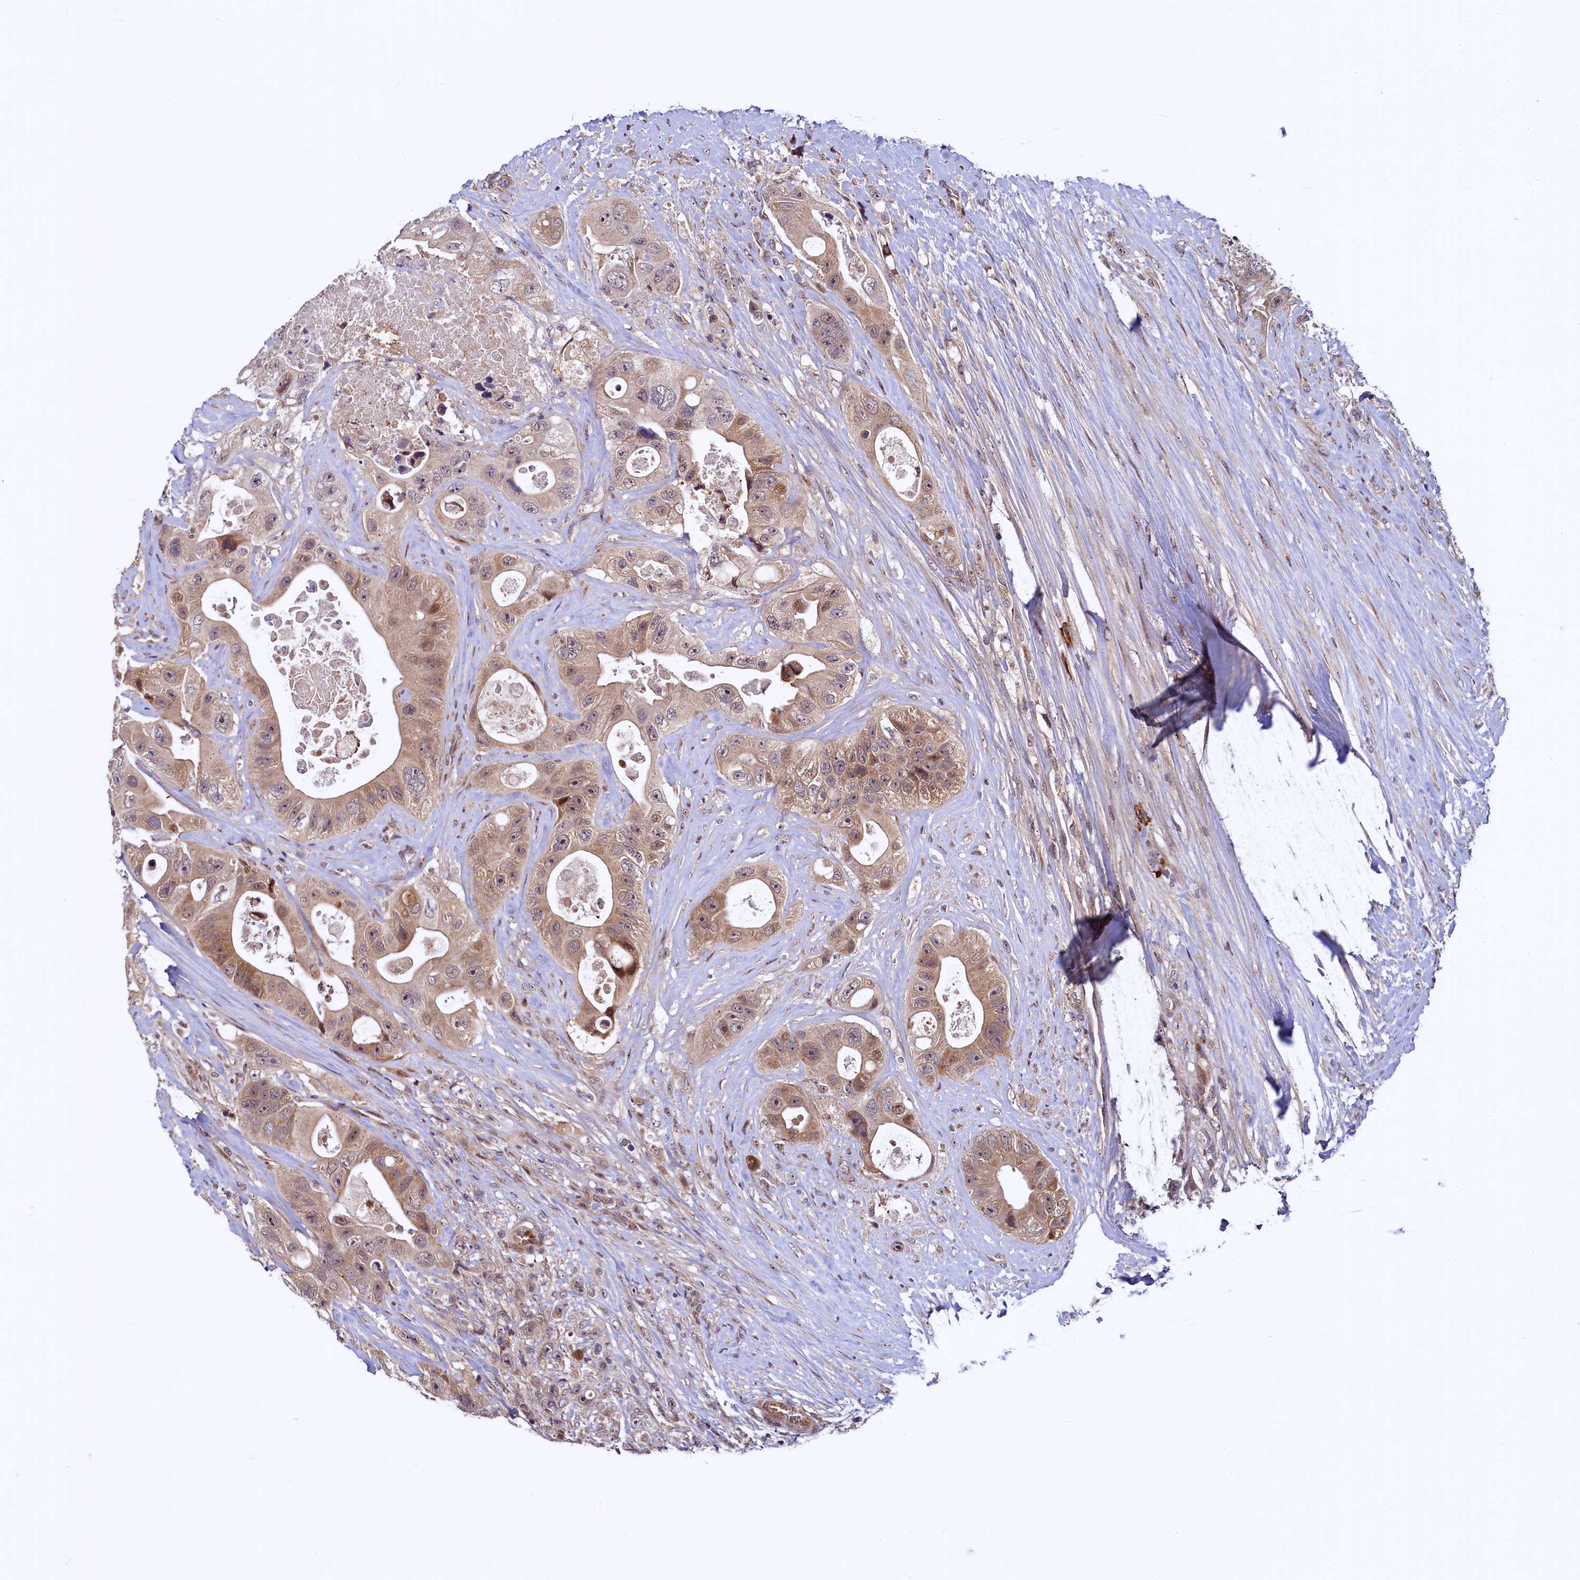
{"staining": {"intensity": "moderate", "quantity": ">75%", "location": "cytoplasmic/membranous,nuclear"}, "tissue": "colorectal cancer", "cell_type": "Tumor cells", "image_type": "cancer", "snomed": [{"axis": "morphology", "description": "Adenocarcinoma, NOS"}, {"axis": "topography", "description": "Colon"}], "caption": "Protein expression analysis of human colorectal cancer (adenocarcinoma) reveals moderate cytoplasmic/membranous and nuclear positivity in about >75% of tumor cells.", "gene": "RBFA", "patient": {"sex": "female", "age": 46}}